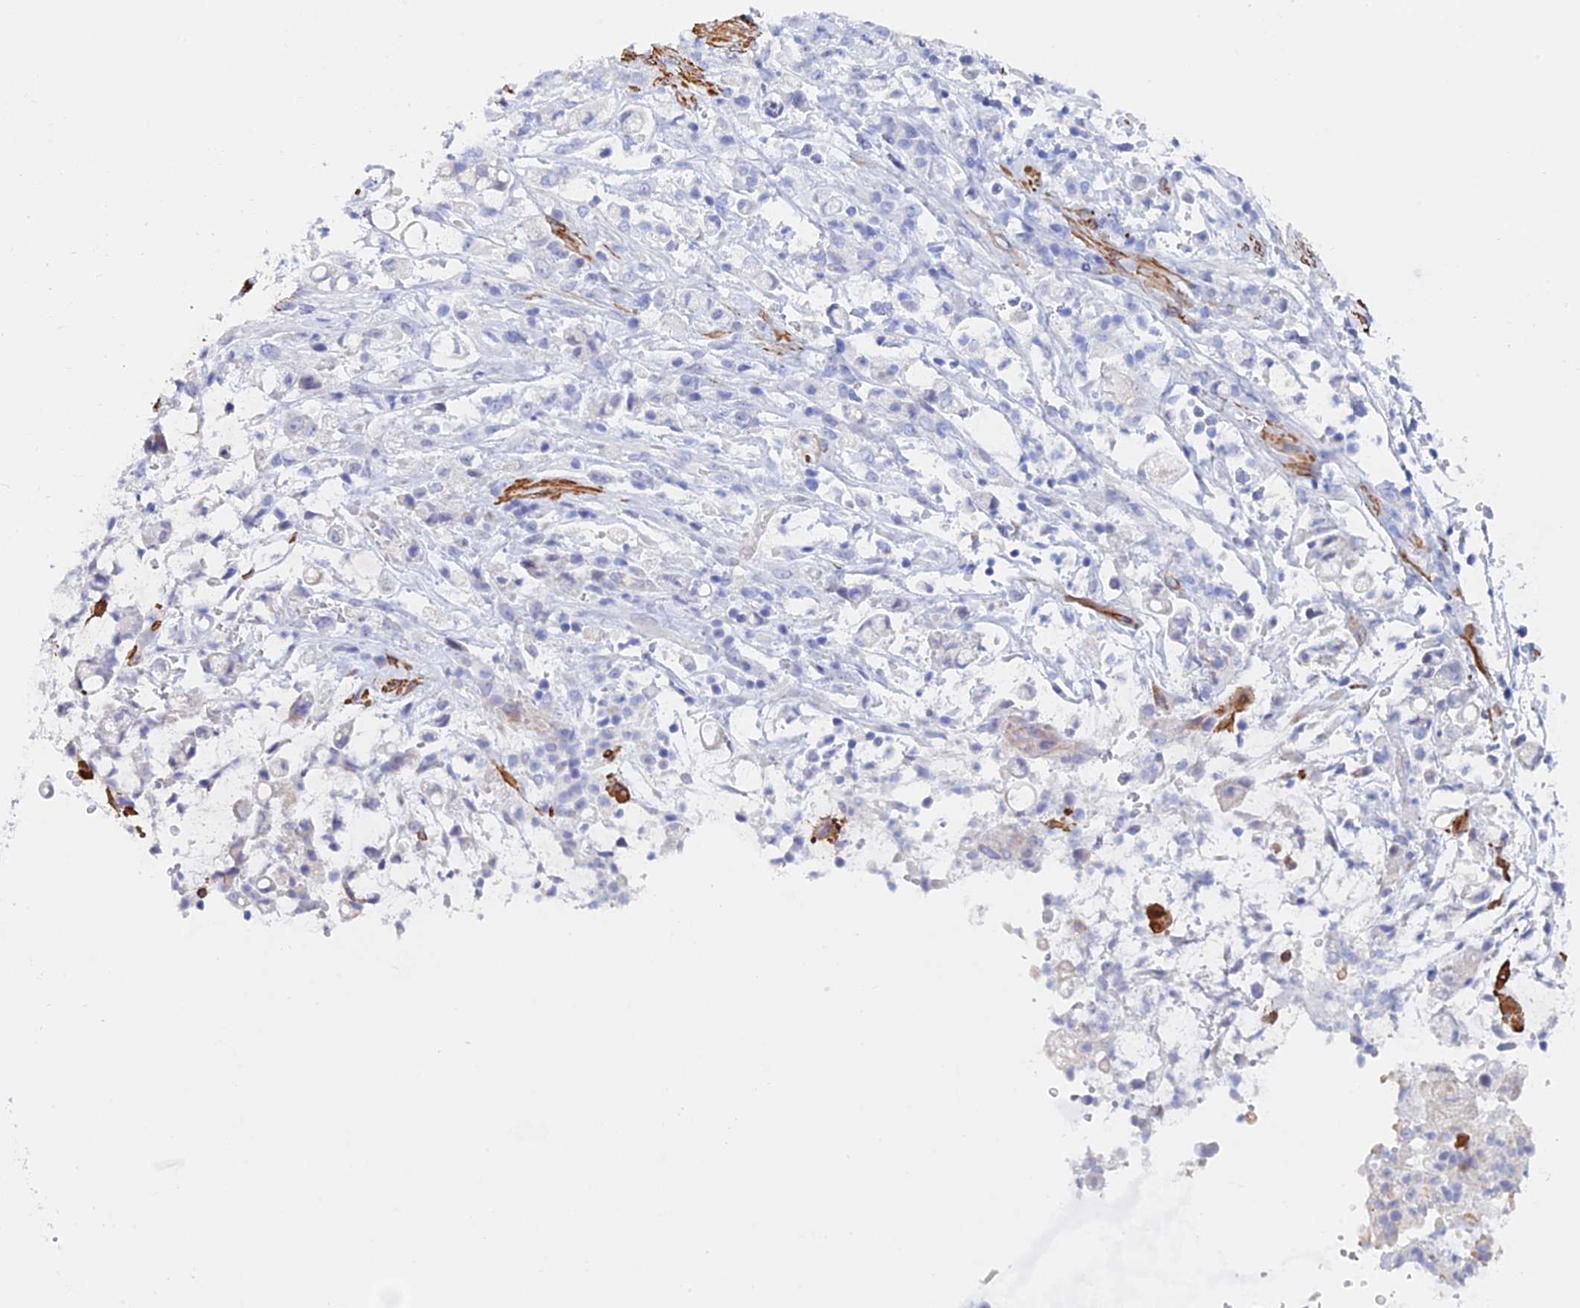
{"staining": {"intensity": "negative", "quantity": "none", "location": "none"}, "tissue": "stomach cancer", "cell_type": "Tumor cells", "image_type": "cancer", "snomed": [{"axis": "morphology", "description": "Adenocarcinoma, NOS"}, {"axis": "topography", "description": "Stomach"}], "caption": "The histopathology image reveals no significant expression in tumor cells of stomach adenocarcinoma.", "gene": "KCNK18", "patient": {"sex": "female", "age": 60}}